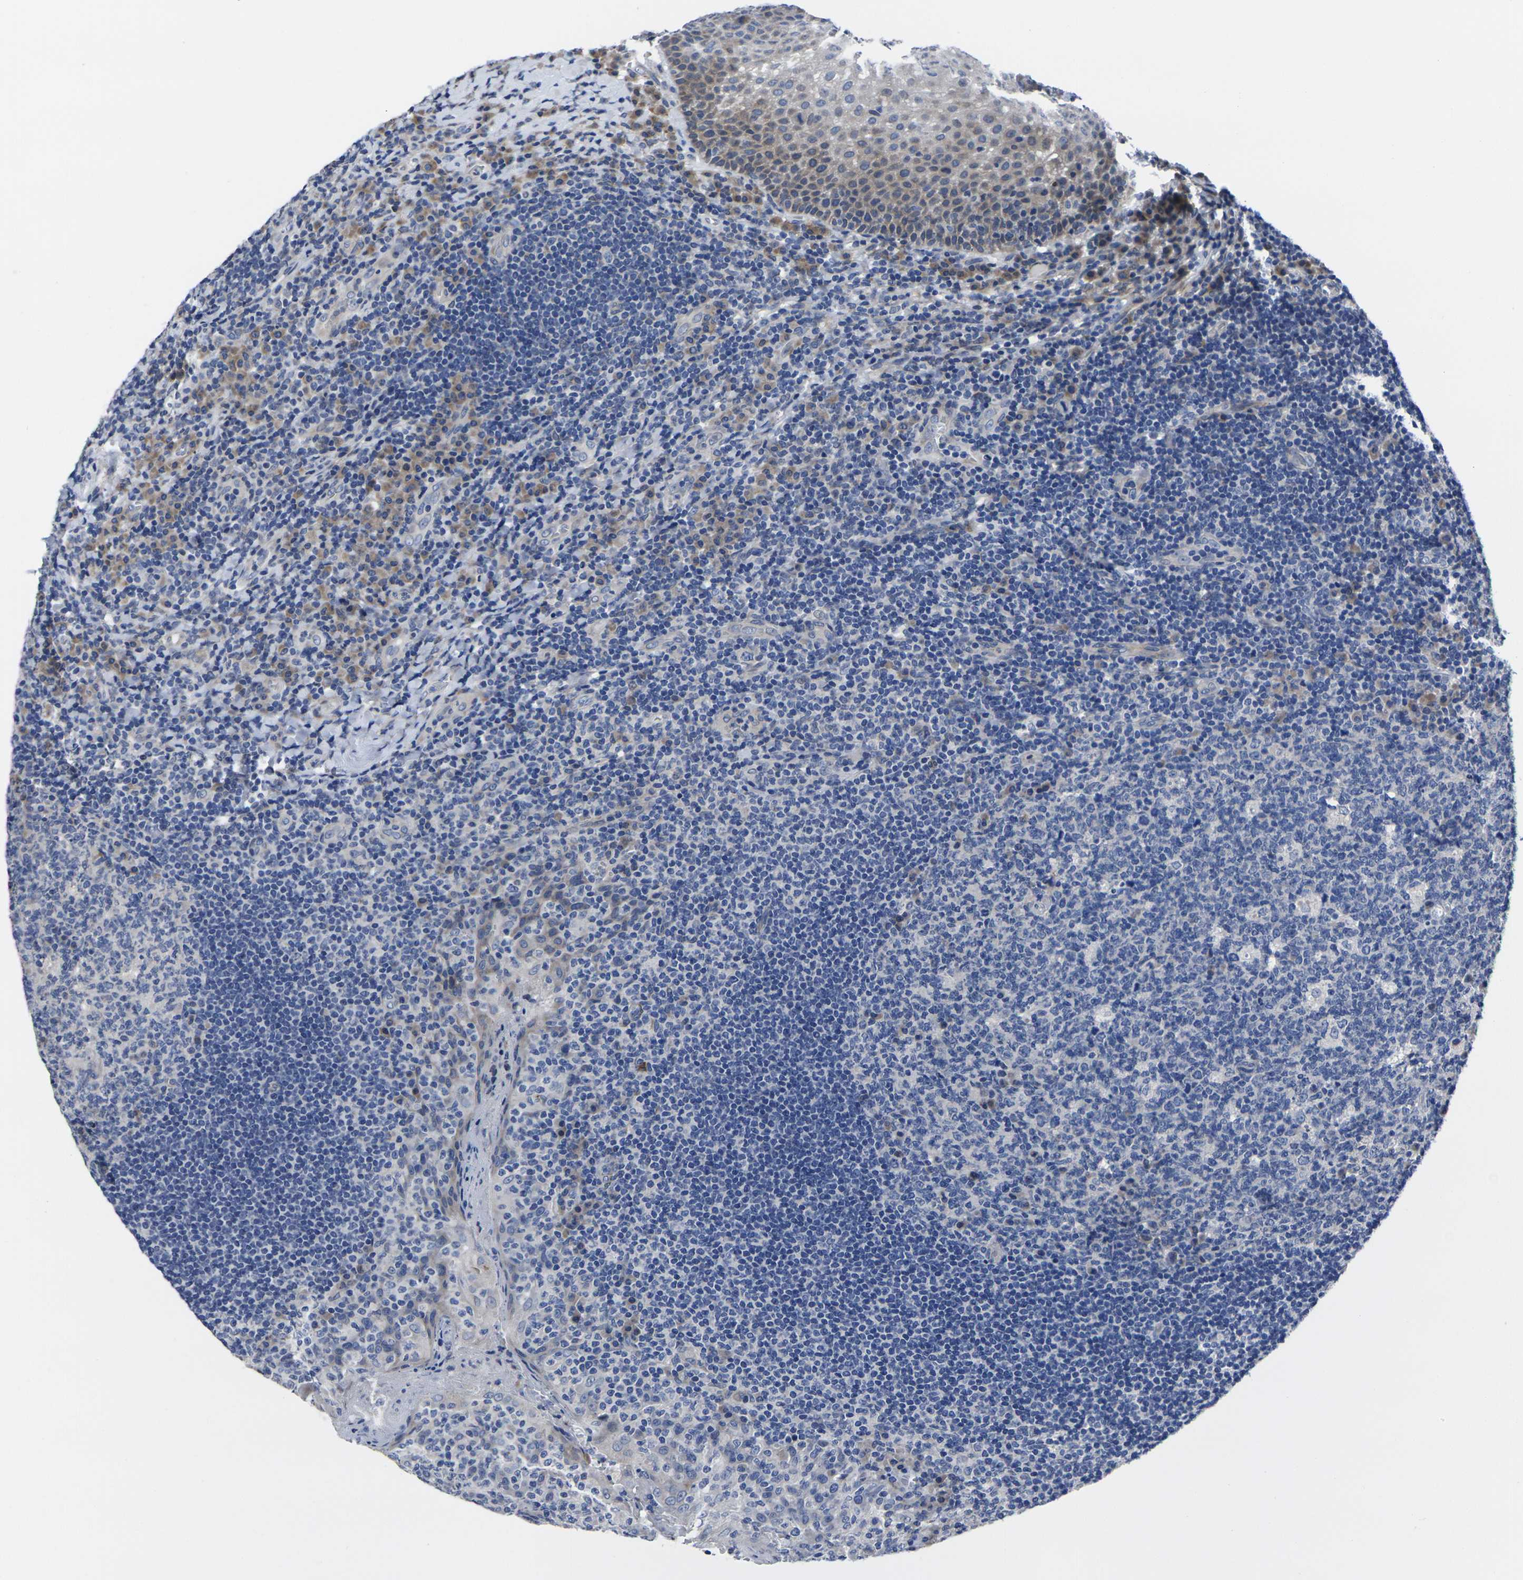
{"staining": {"intensity": "negative", "quantity": "none", "location": "none"}, "tissue": "tonsil", "cell_type": "Germinal center cells", "image_type": "normal", "snomed": [{"axis": "morphology", "description": "Normal tissue, NOS"}, {"axis": "topography", "description": "Tonsil"}], "caption": "This is an IHC photomicrograph of unremarkable tonsil. There is no staining in germinal center cells.", "gene": "CYP2C8", "patient": {"sex": "male", "age": 17}}